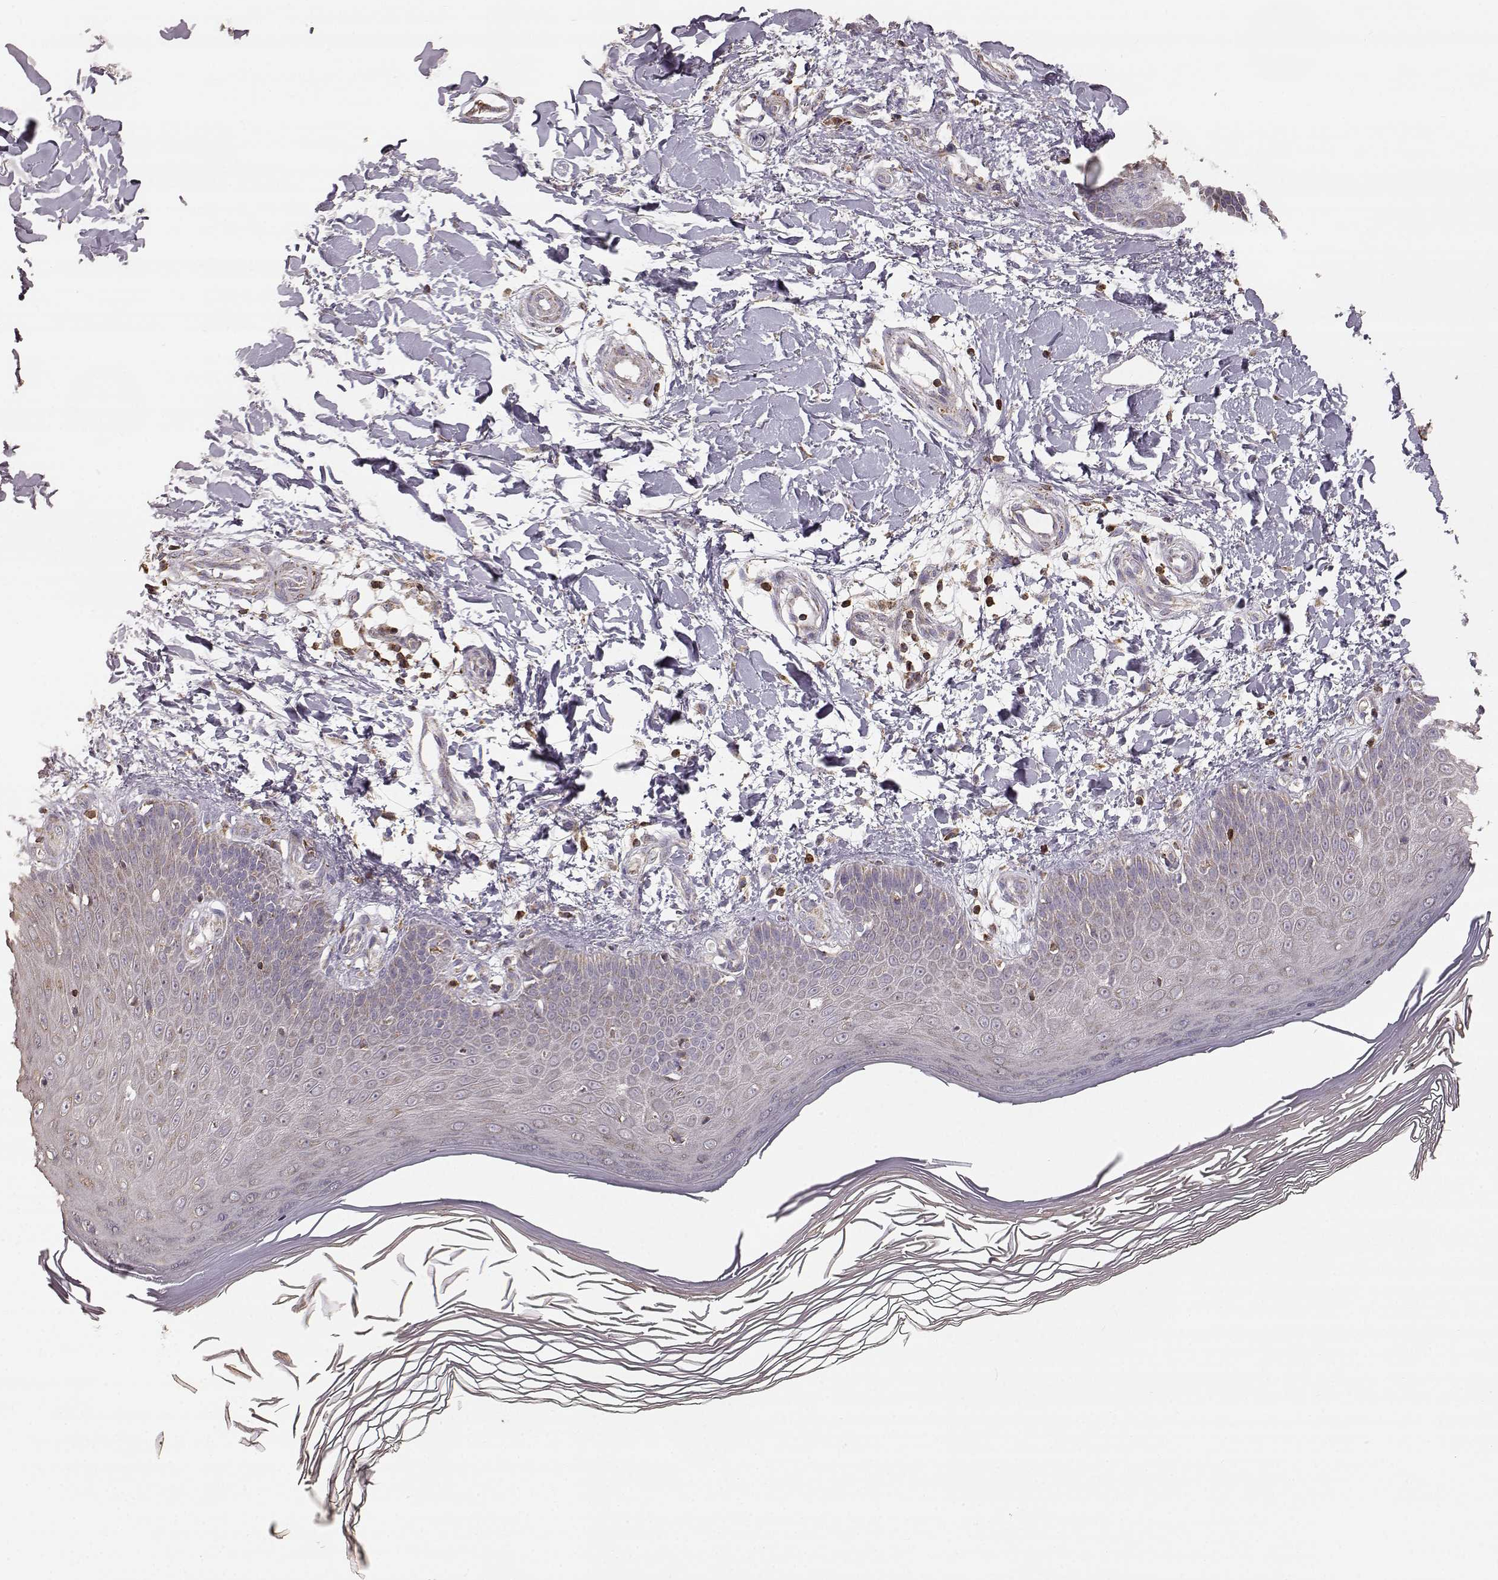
{"staining": {"intensity": "negative", "quantity": "none", "location": "none"}, "tissue": "skin", "cell_type": "Fibroblasts", "image_type": "normal", "snomed": [{"axis": "morphology", "description": "Normal tissue, NOS"}, {"axis": "topography", "description": "Skin"}], "caption": "This is an immunohistochemistry (IHC) image of benign human skin. There is no staining in fibroblasts.", "gene": "GRAP2", "patient": {"sex": "female", "age": 62}}